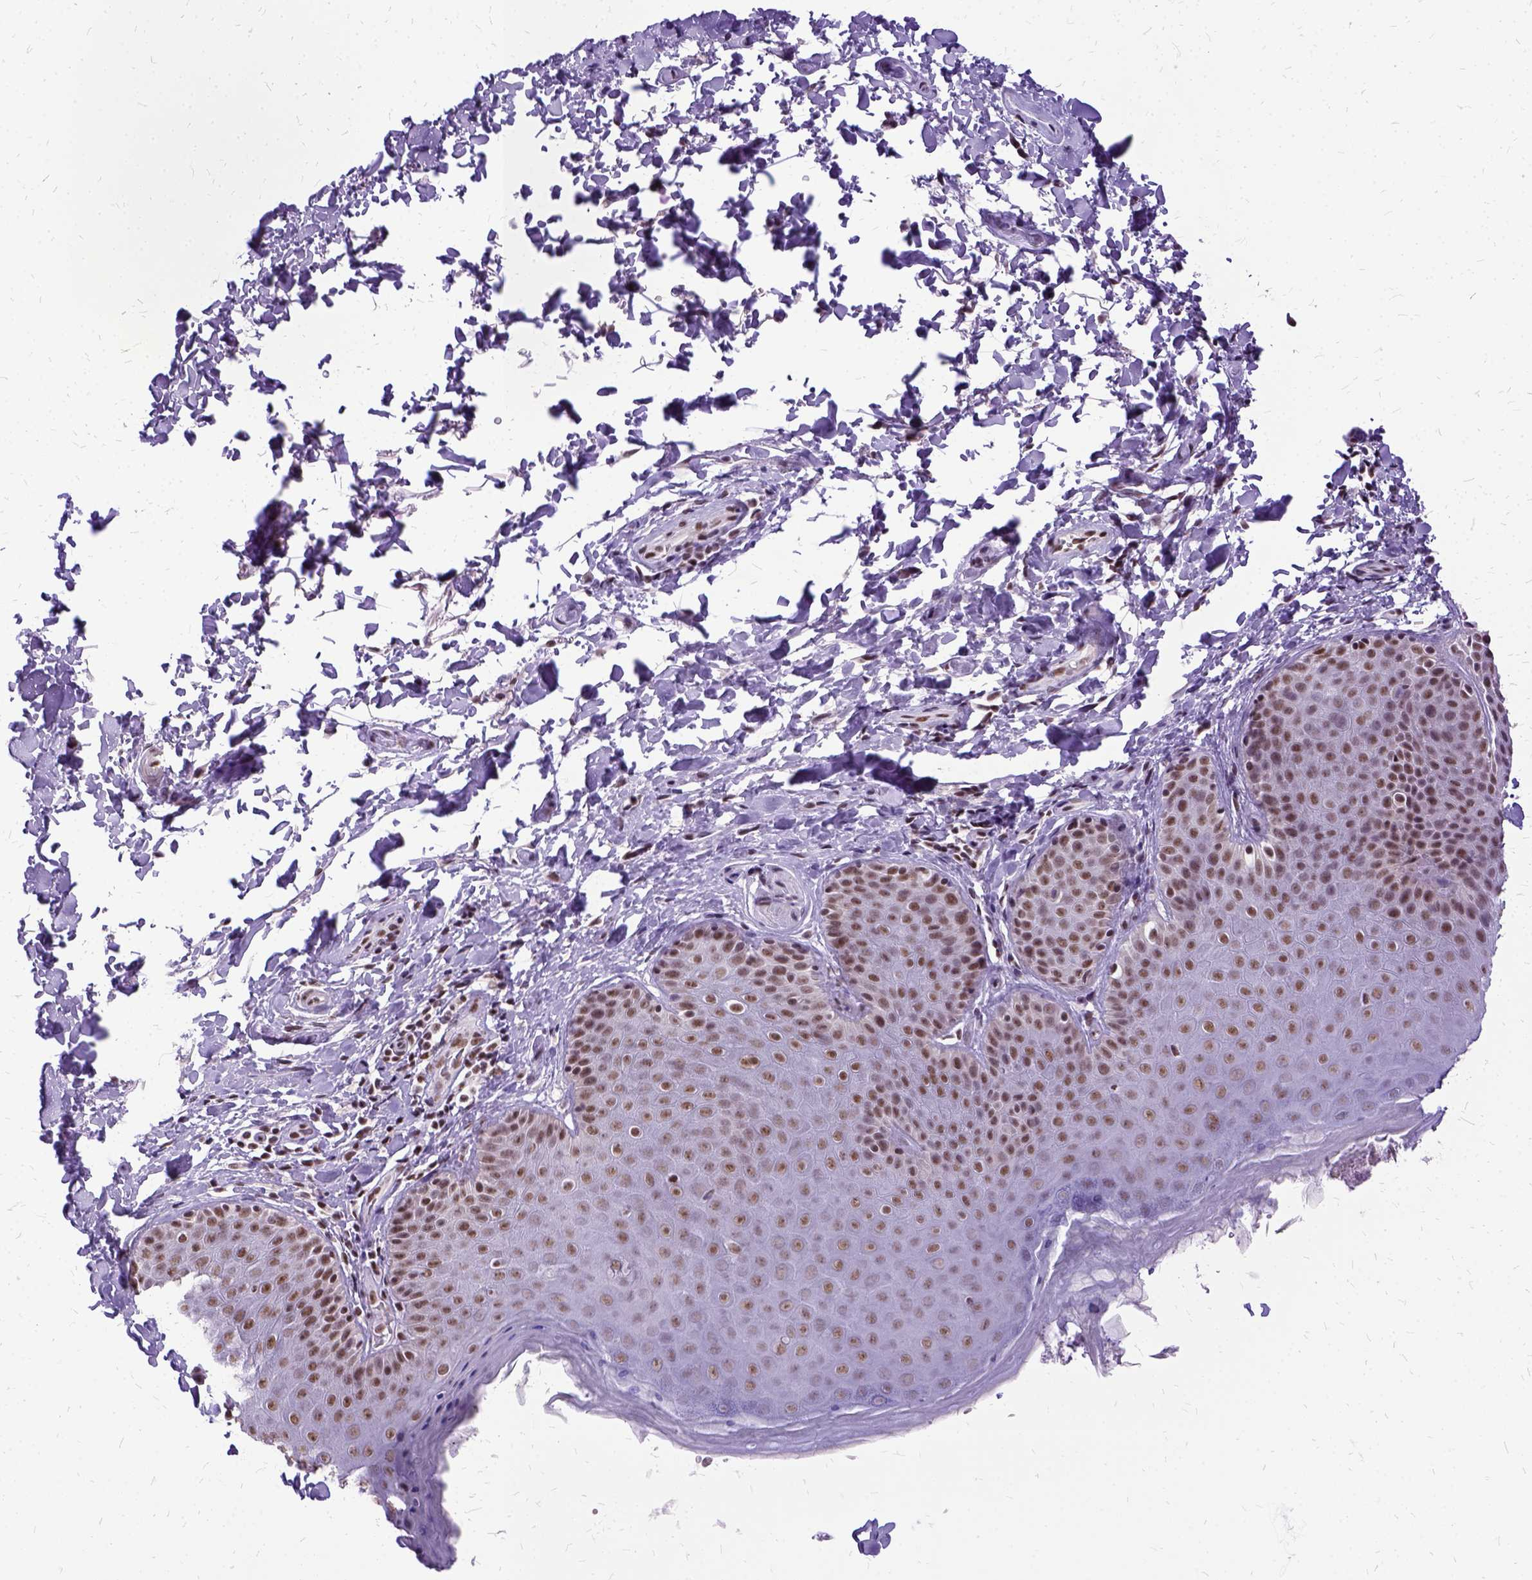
{"staining": {"intensity": "moderate", "quantity": ">75%", "location": "nuclear"}, "tissue": "skin", "cell_type": "Epidermal cells", "image_type": "normal", "snomed": [{"axis": "morphology", "description": "Normal tissue, NOS"}, {"axis": "topography", "description": "Anal"}, {"axis": "topography", "description": "Peripheral nerve tissue"}], "caption": "Unremarkable skin exhibits moderate nuclear expression in about >75% of epidermal cells.", "gene": "SETD1A", "patient": {"sex": "male", "age": 51}}